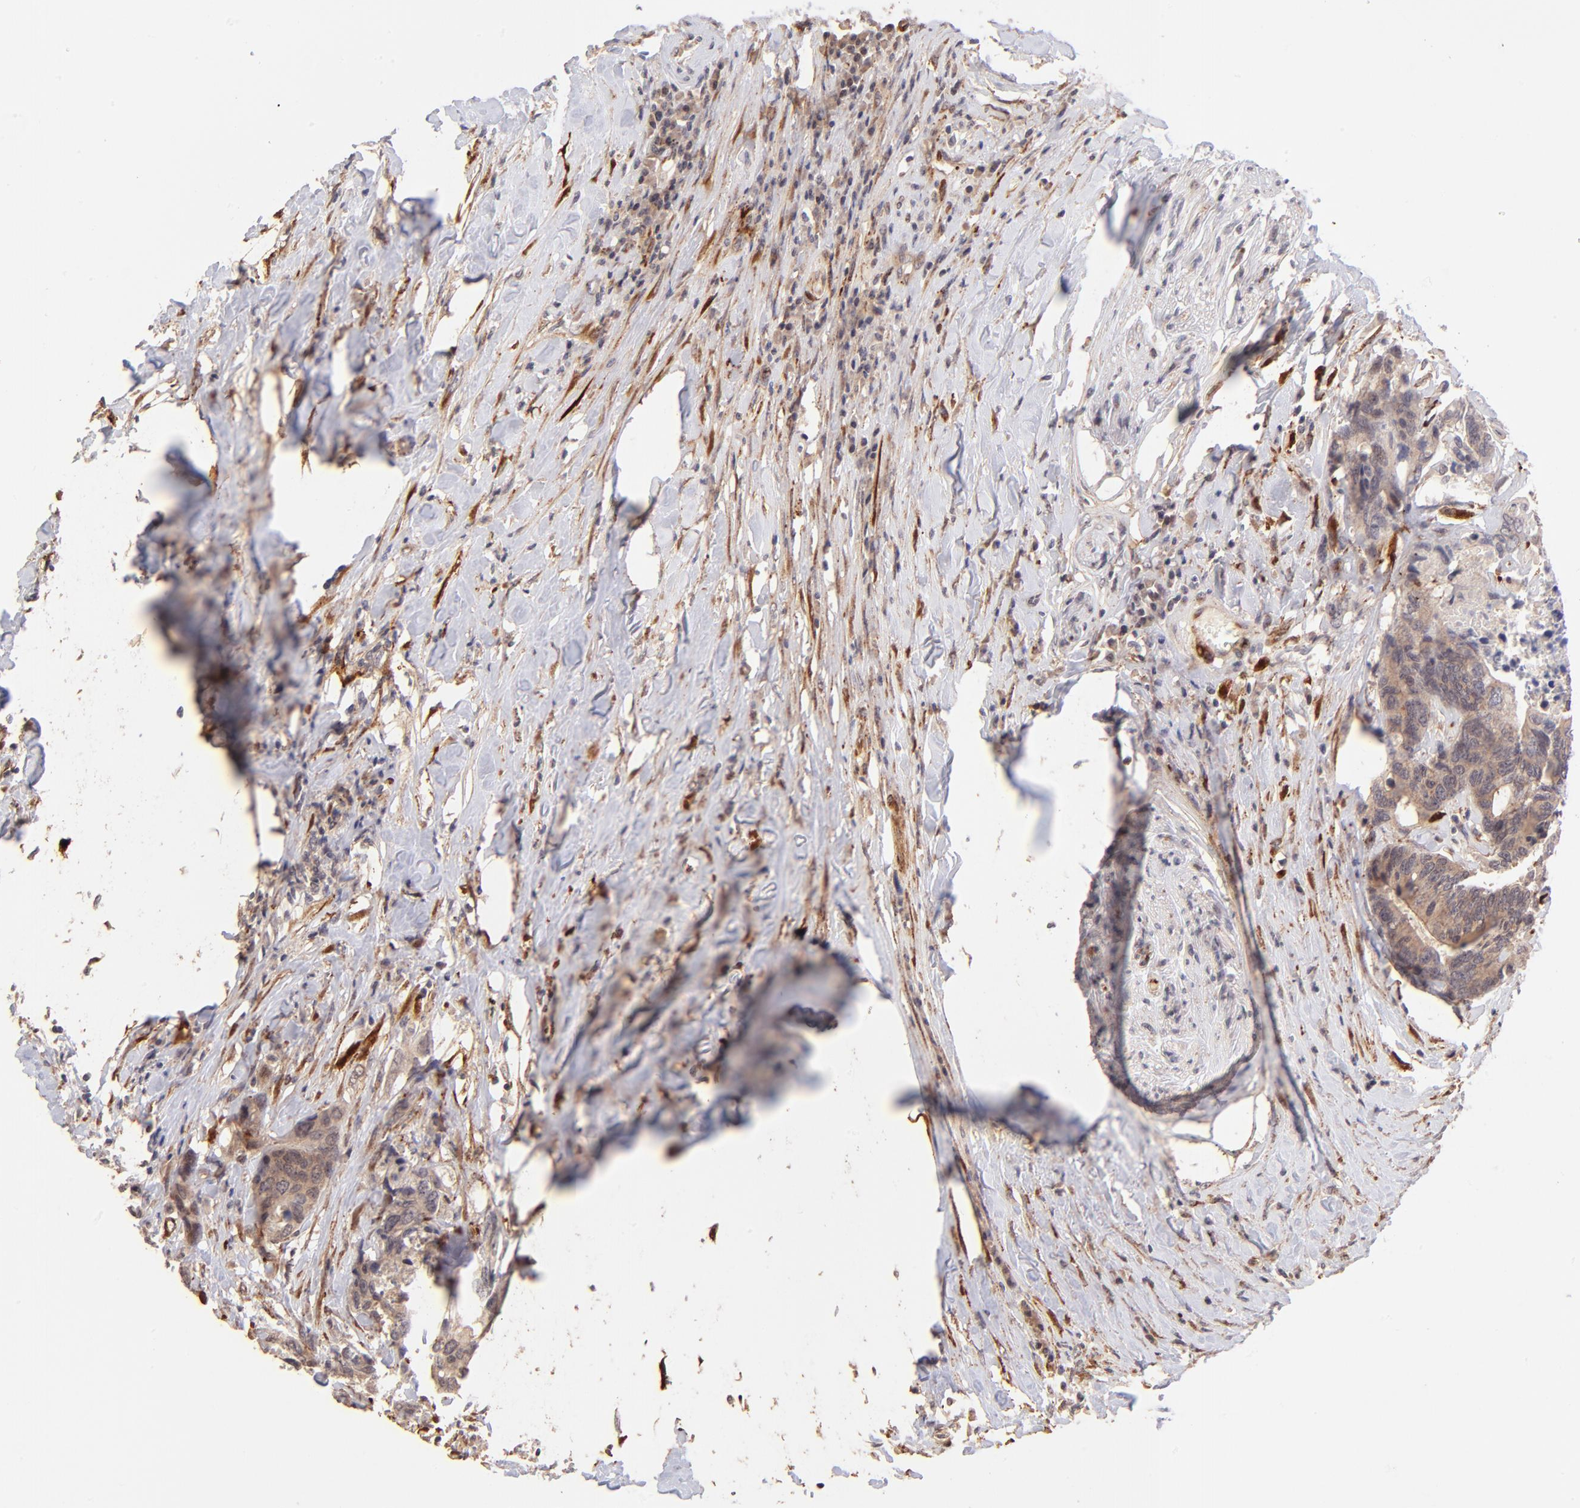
{"staining": {"intensity": "moderate", "quantity": ">75%", "location": "cytoplasmic/membranous"}, "tissue": "colorectal cancer", "cell_type": "Tumor cells", "image_type": "cancer", "snomed": [{"axis": "morphology", "description": "Adenocarcinoma, NOS"}, {"axis": "topography", "description": "Rectum"}], "caption": "The photomicrograph demonstrates staining of colorectal adenocarcinoma, revealing moderate cytoplasmic/membranous protein staining (brown color) within tumor cells.", "gene": "SPARC", "patient": {"sex": "male", "age": 55}}